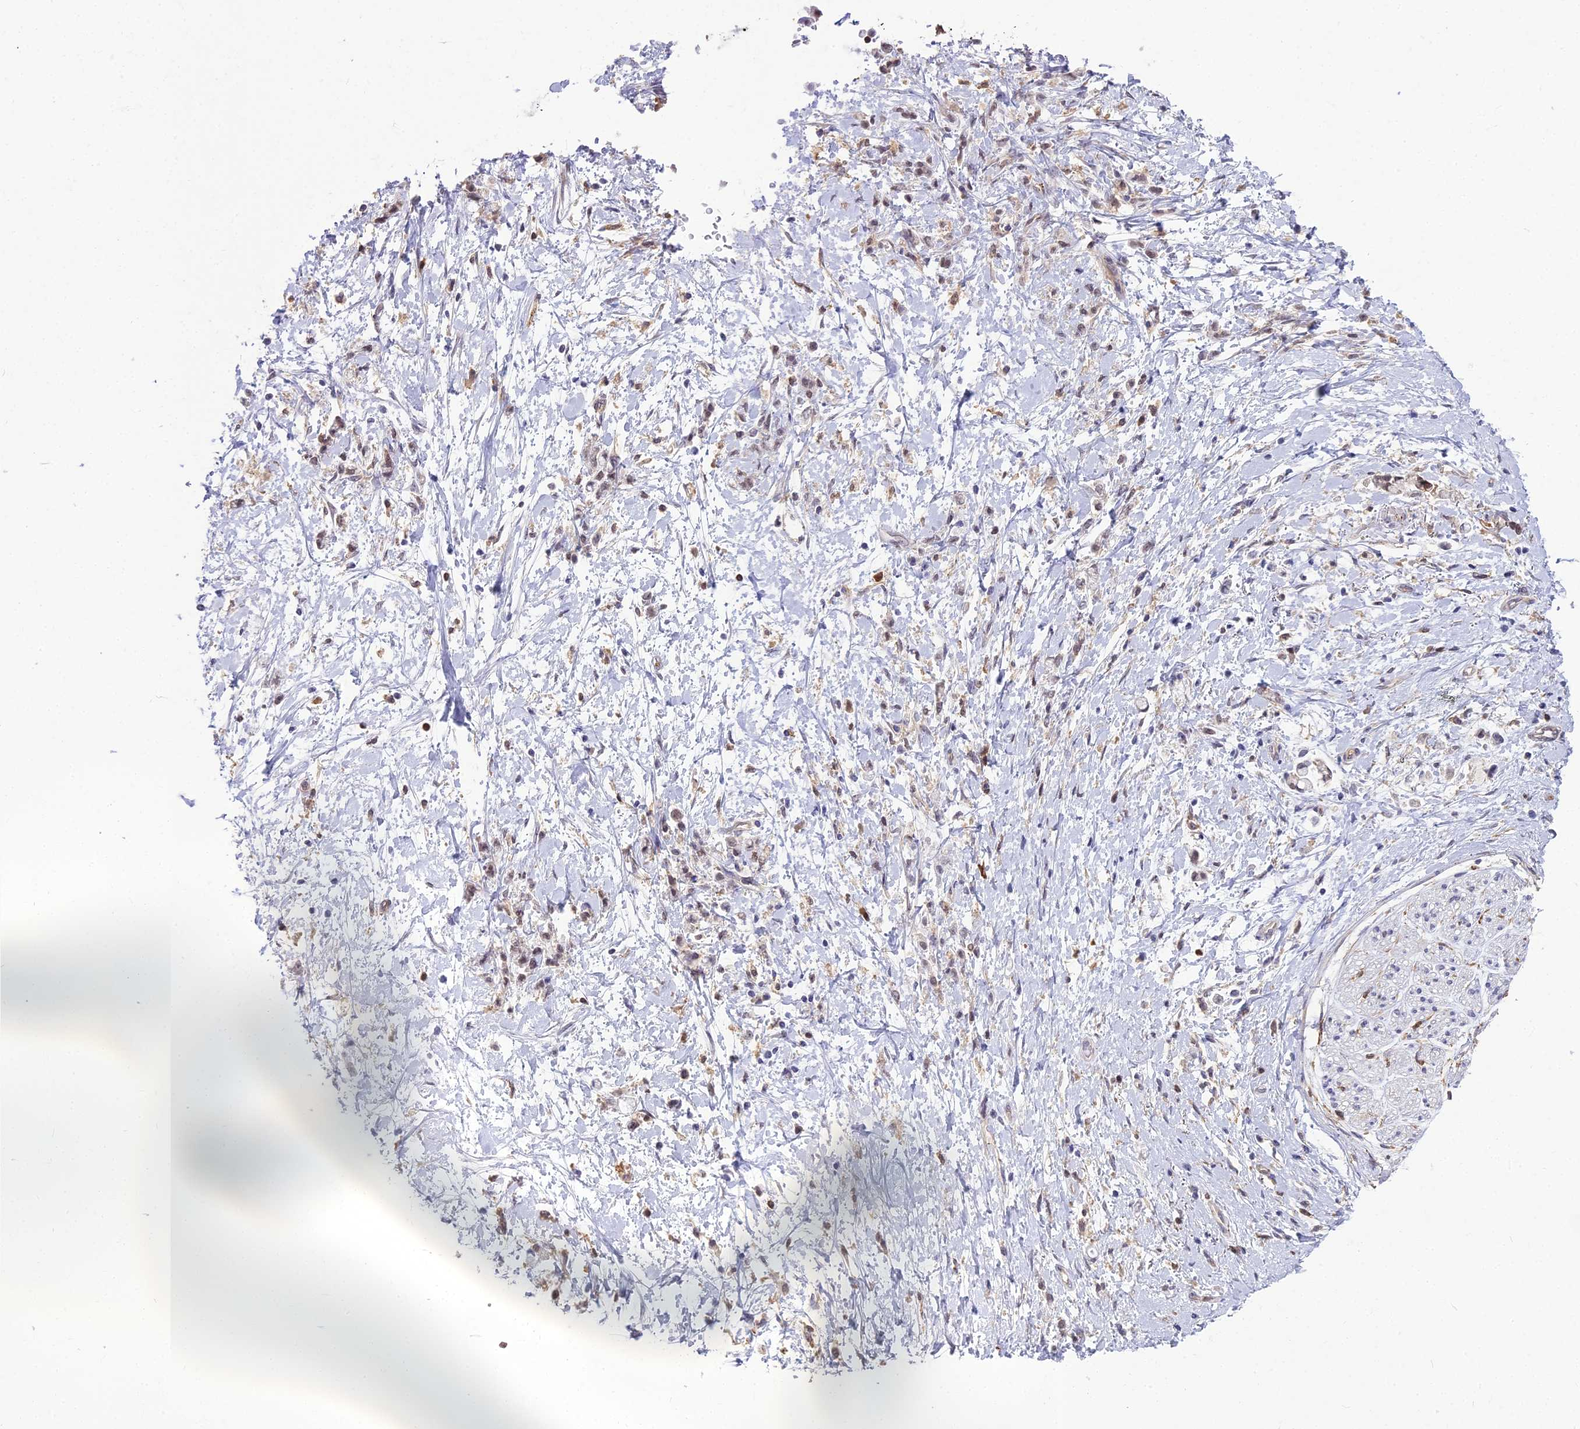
{"staining": {"intensity": "weak", "quantity": "25%-75%", "location": "nuclear"}, "tissue": "stomach cancer", "cell_type": "Tumor cells", "image_type": "cancer", "snomed": [{"axis": "morphology", "description": "Adenocarcinoma, NOS"}, {"axis": "topography", "description": "Stomach"}], "caption": "Stomach cancer stained with a brown dye demonstrates weak nuclear positive positivity in approximately 25%-75% of tumor cells.", "gene": "BLNK", "patient": {"sex": "female", "age": 60}}